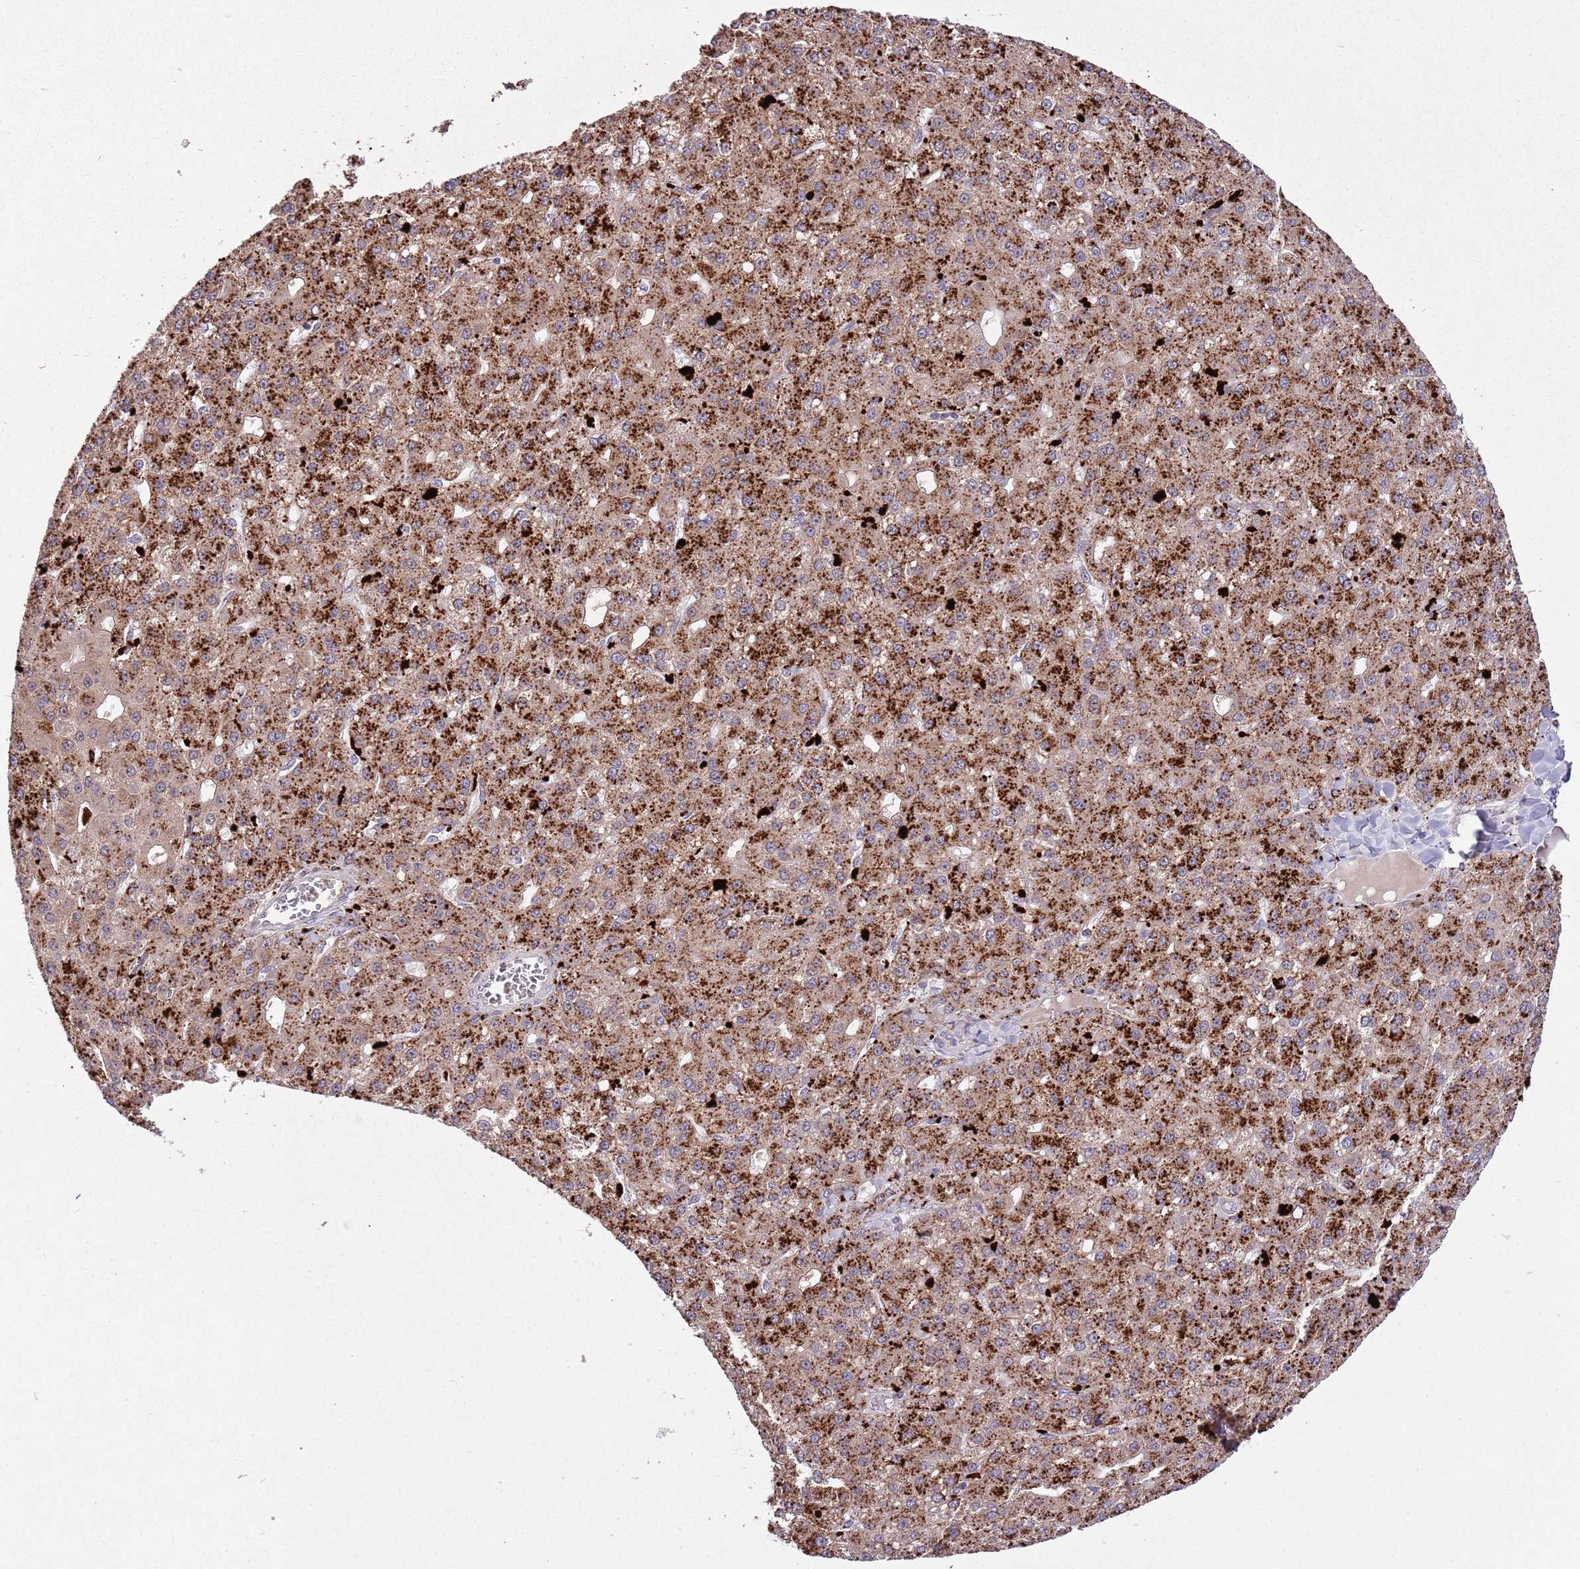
{"staining": {"intensity": "strong", "quantity": ">75%", "location": "cytoplasmic/membranous"}, "tissue": "liver cancer", "cell_type": "Tumor cells", "image_type": "cancer", "snomed": [{"axis": "morphology", "description": "Carcinoma, Hepatocellular, NOS"}, {"axis": "topography", "description": "Liver"}], "caption": "Immunohistochemistry (DAB (3,3'-diaminobenzidine)) staining of human liver hepatocellular carcinoma shows strong cytoplasmic/membranous protein positivity in approximately >75% of tumor cells.", "gene": "TRIM27", "patient": {"sex": "male", "age": 67}}